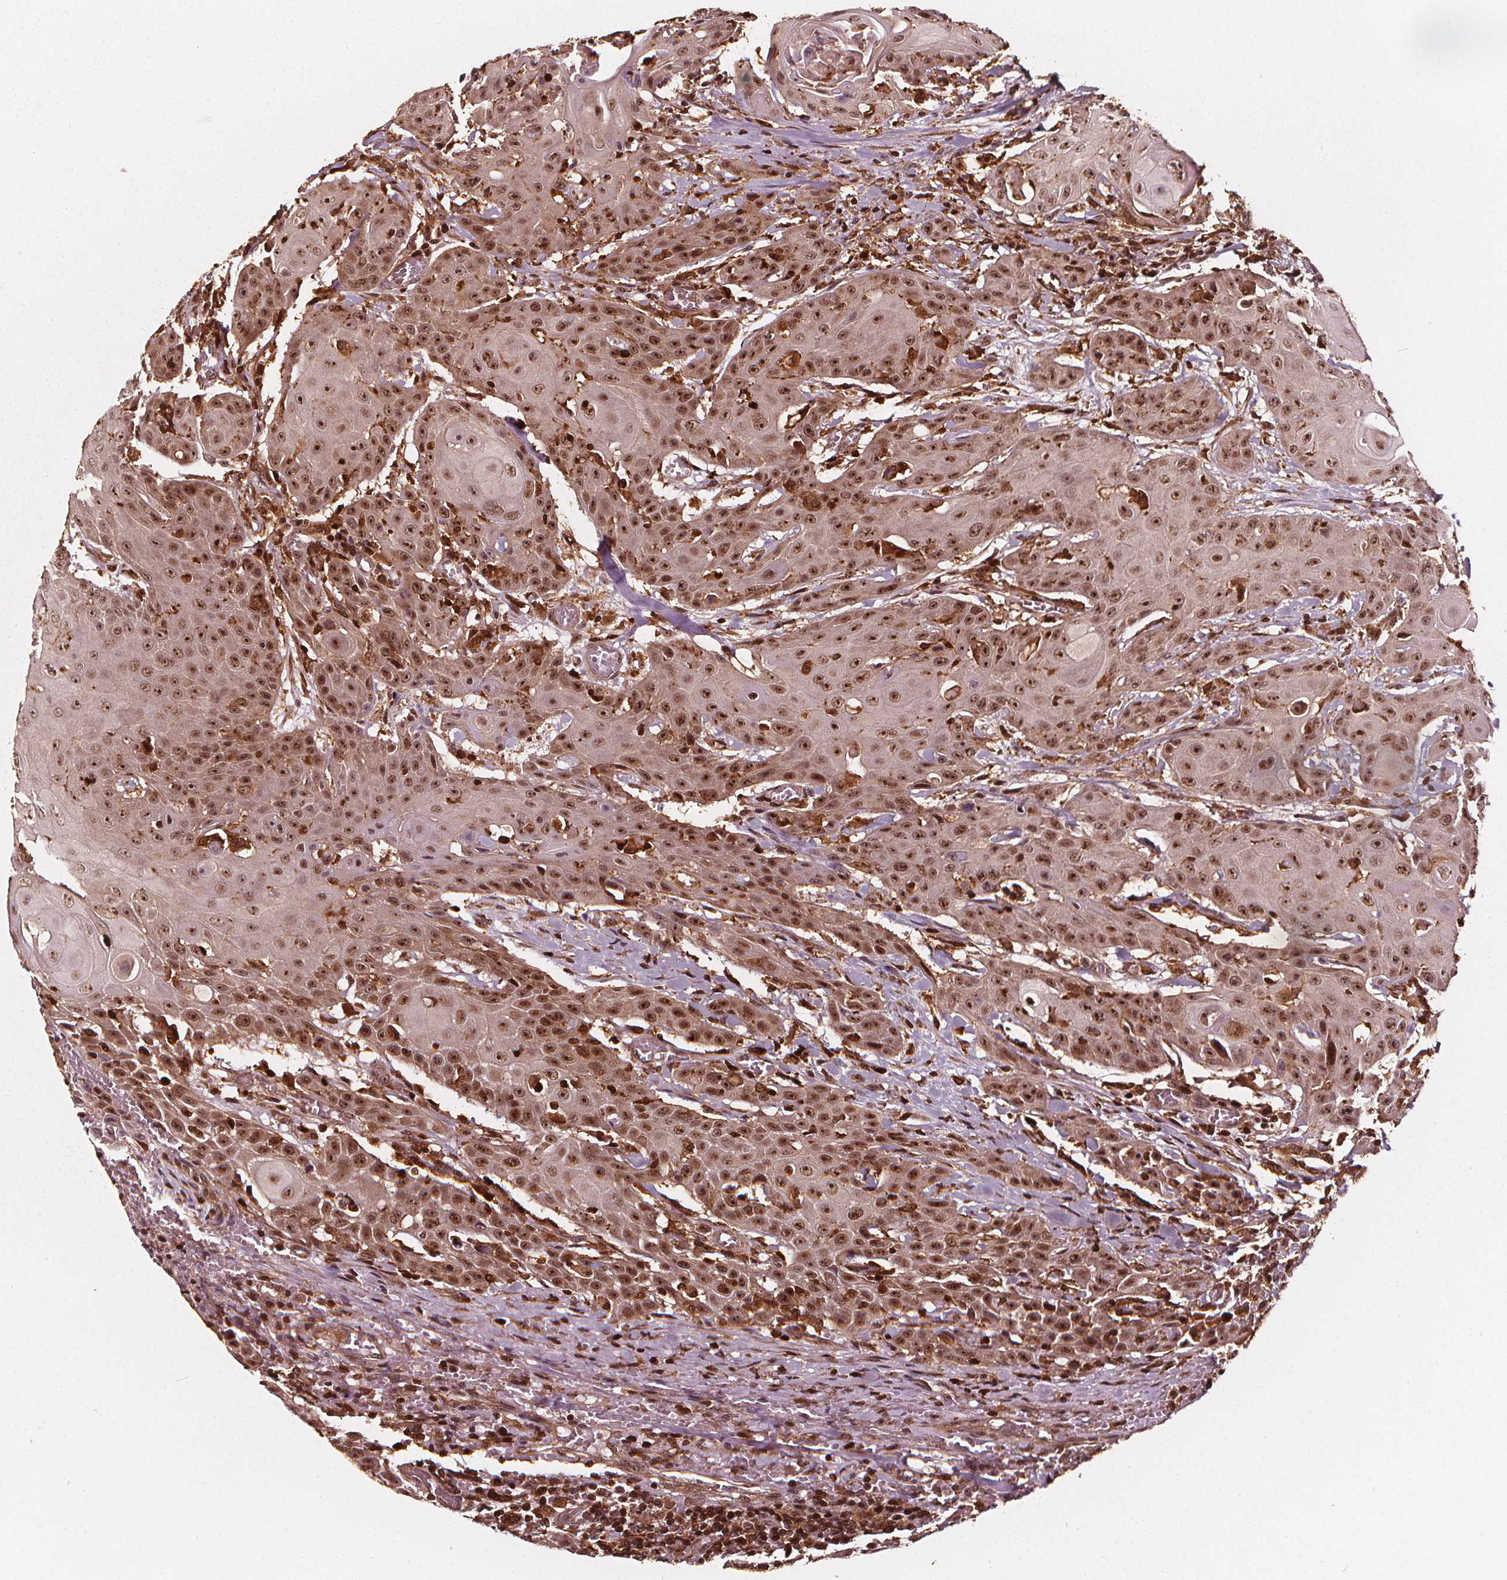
{"staining": {"intensity": "moderate", "quantity": ">75%", "location": "nuclear"}, "tissue": "head and neck cancer", "cell_type": "Tumor cells", "image_type": "cancer", "snomed": [{"axis": "morphology", "description": "Normal tissue, NOS"}, {"axis": "morphology", "description": "Squamous cell carcinoma, NOS"}, {"axis": "topography", "description": "Oral tissue"}, {"axis": "topography", "description": "Head-Neck"}], "caption": "Immunohistochemistry (IHC) histopathology image of head and neck cancer stained for a protein (brown), which demonstrates medium levels of moderate nuclear positivity in approximately >75% of tumor cells.", "gene": "EXOSC9", "patient": {"sex": "female", "age": 55}}